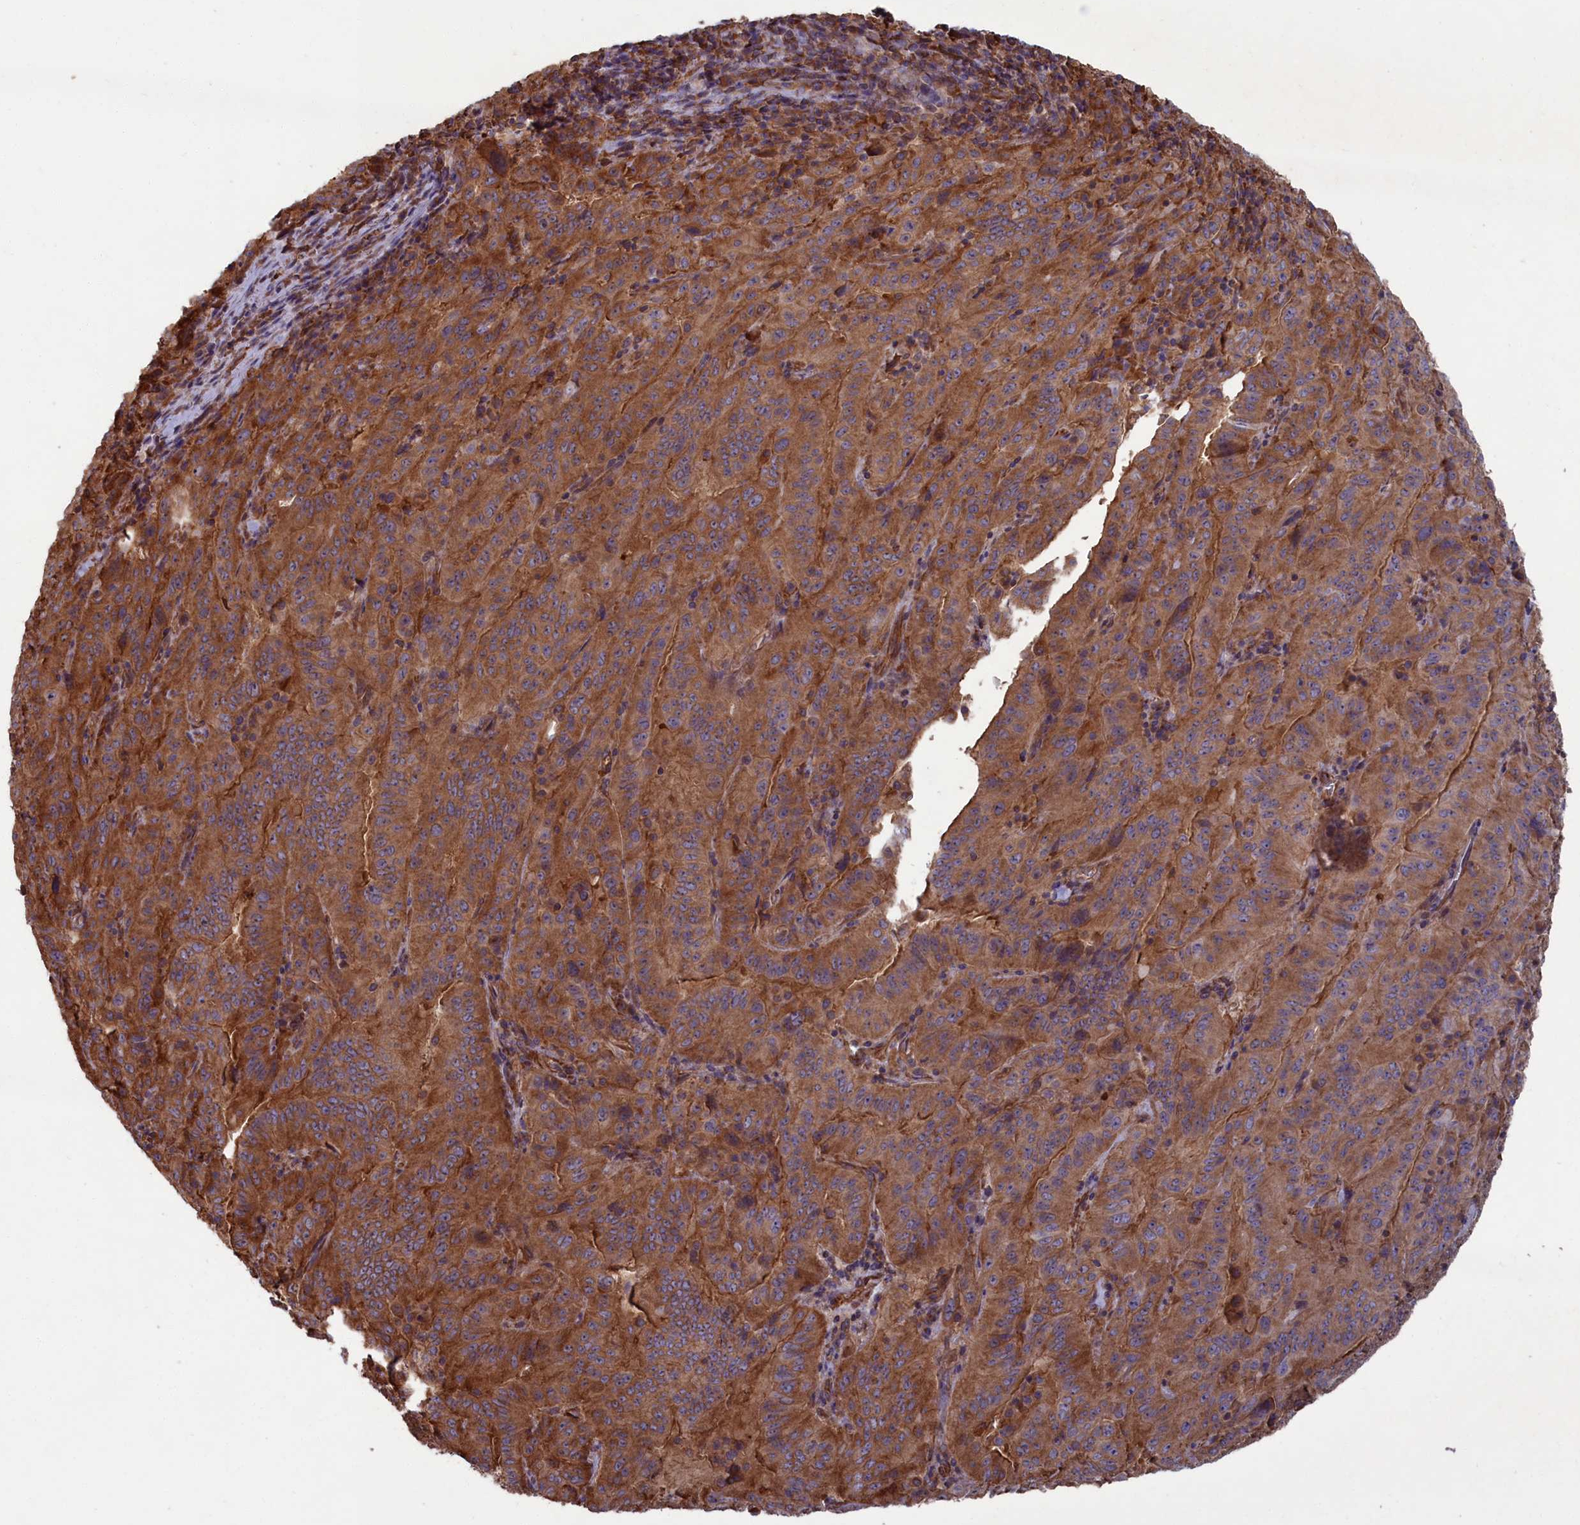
{"staining": {"intensity": "moderate", "quantity": ">75%", "location": "cytoplasmic/membranous"}, "tissue": "pancreatic cancer", "cell_type": "Tumor cells", "image_type": "cancer", "snomed": [{"axis": "morphology", "description": "Adenocarcinoma, NOS"}, {"axis": "topography", "description": "Pancreas"}], "caption": "A high-resolution image shows IHC staining of adenocarcinoma (pancreatic), which reveals moderate cytoplasmic/membranous staining in approximately >75% of tumor cells.", "gene": "CCDC124", "patient": {"sex": "male", "age": 63}}